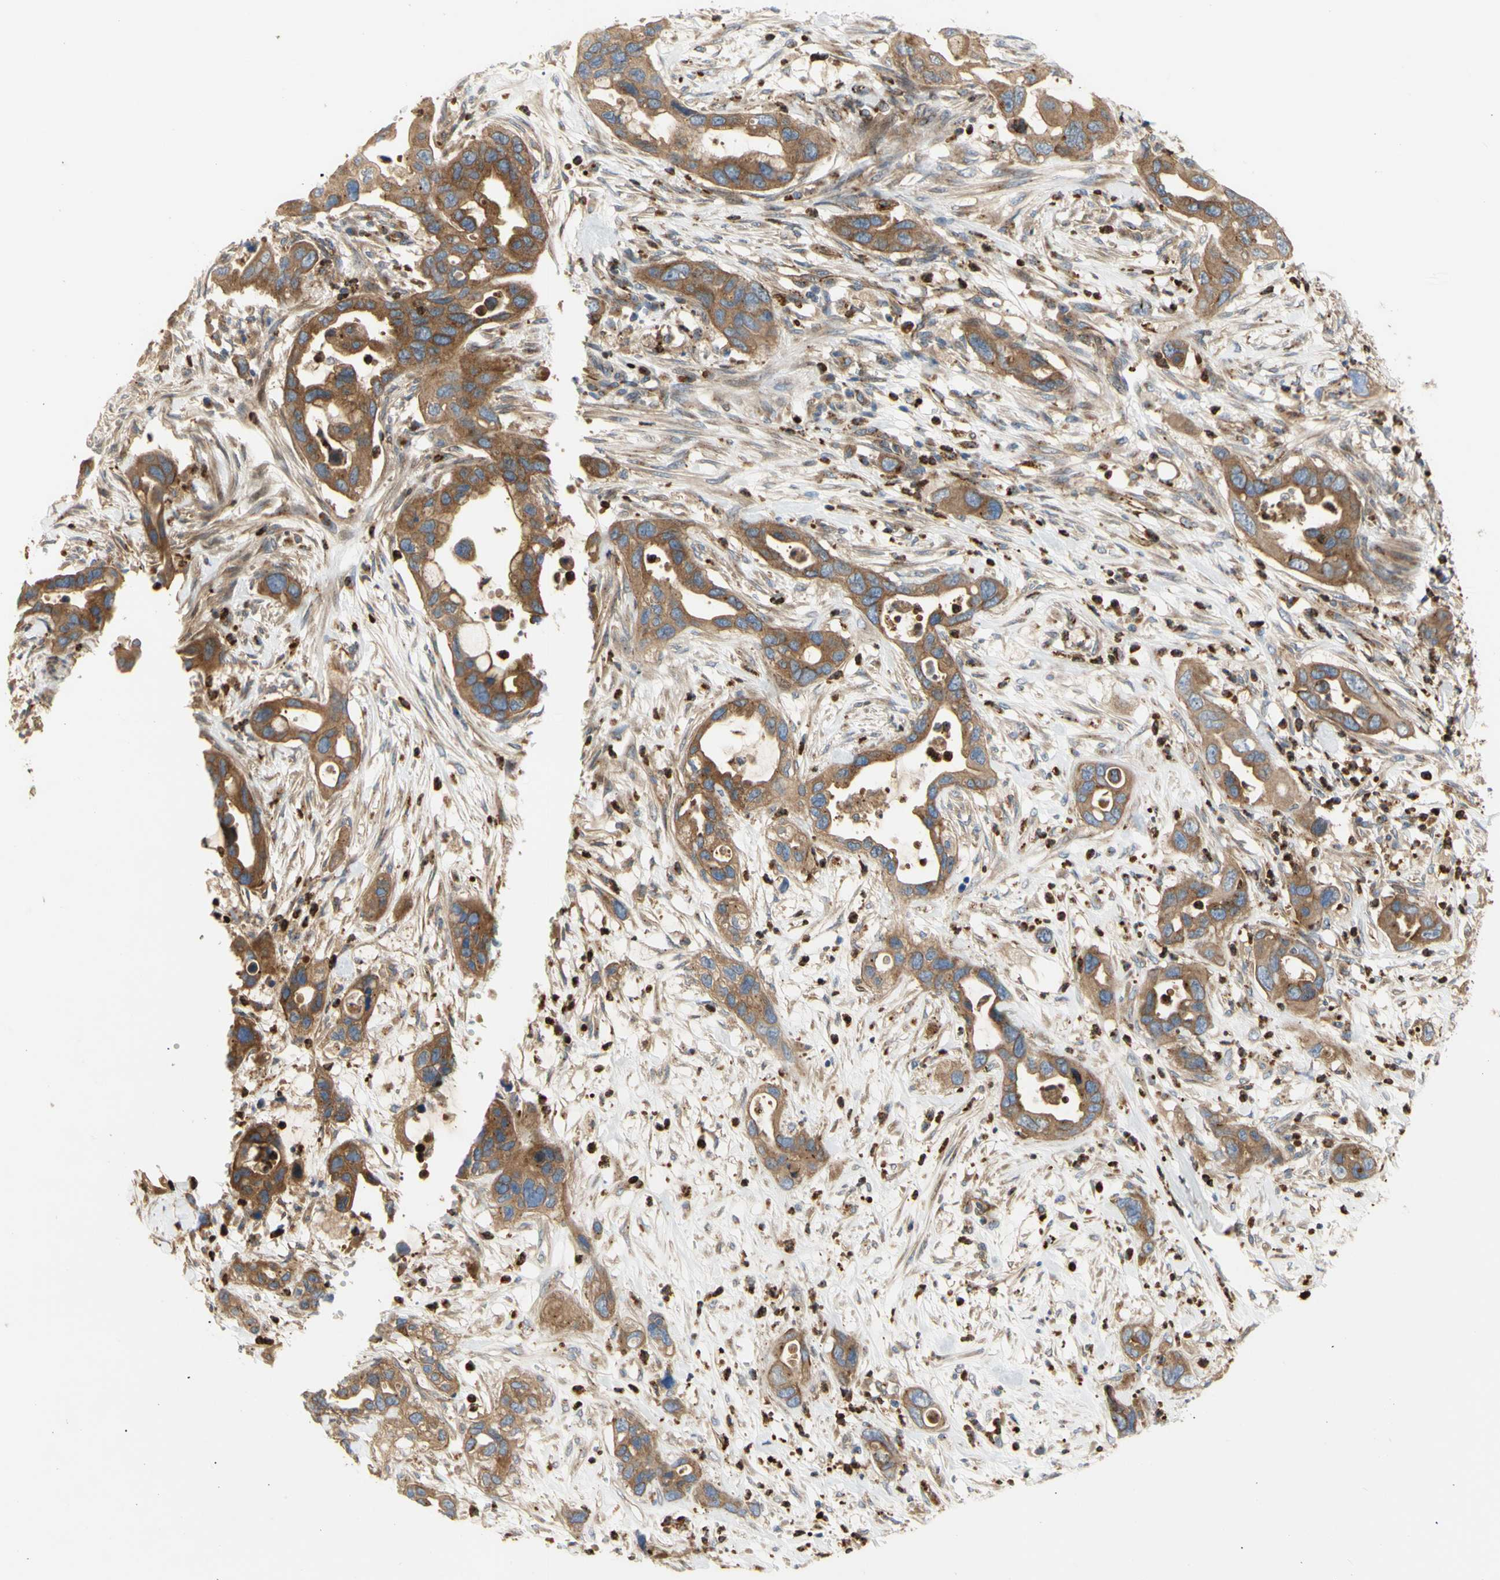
{"staining": {"intensity": "strong", "quantity": "25%-75%", "location": "cytoplasmic/membranous"}, "tissue": "pancreatic cancer", "cell_type": "Tumor cells", "image_type": "cancer", "snomed": [{"axis": "morphology", "description": "Adenocarcinoma, NOS"}, {"axis": "topography", "description": "Pancreas"}], "caption": "Immunohistochemistry (IHC) micrograph of pancreatic adenocarcinoma stained for a protein (brown), which exhibits high levels of strong cytoplasmic/membranous staining in about 25%-75% of tumor cells.", "gene": "TUBG2", "patient": {"sex": "female", "age": 71}}